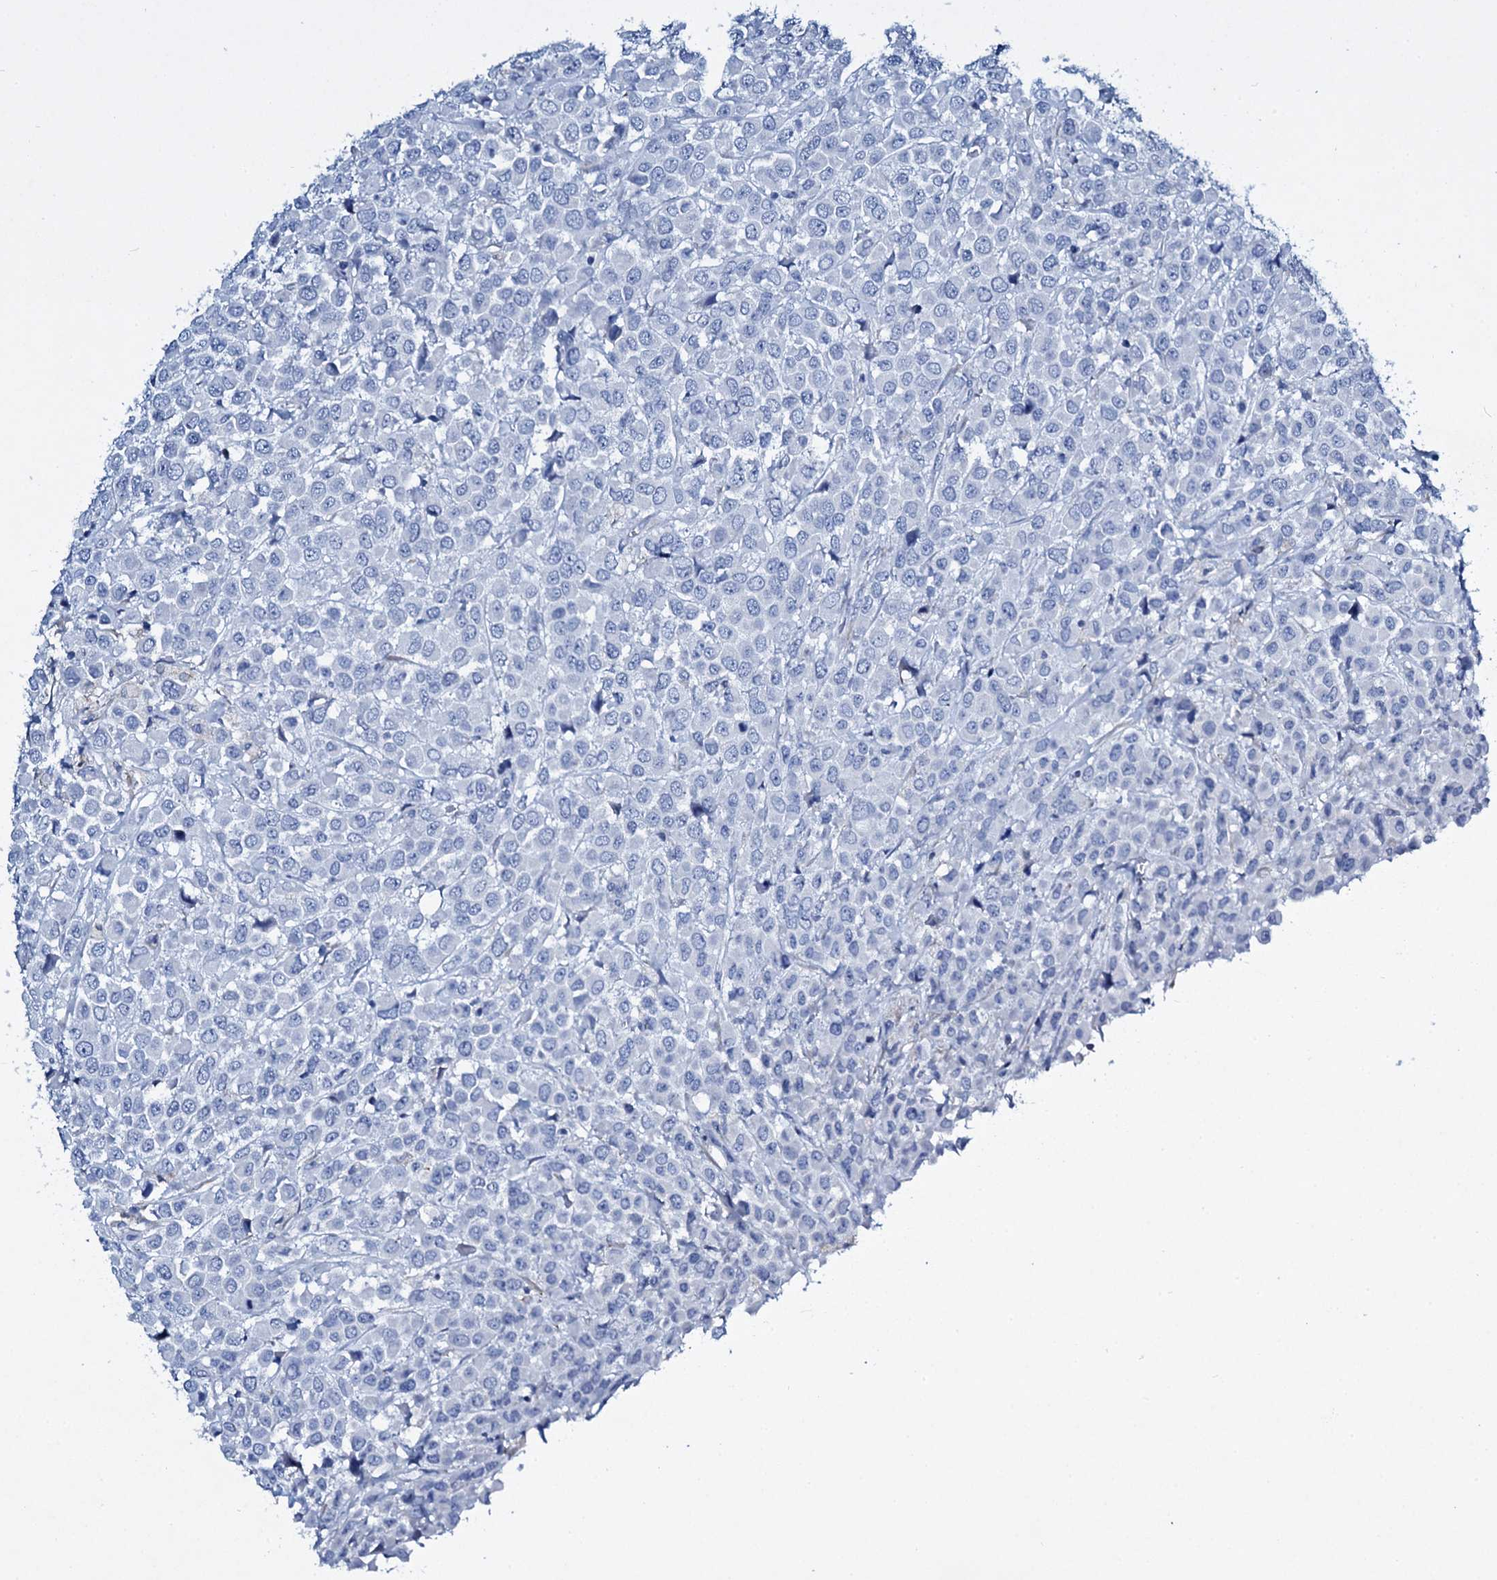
{"staining": {"intensity": "negative", "quantity": "none", "location": "none"}, "tissue": "breast cancer", "cell_type": "Tumor cells", "image_type": "cancer", "snomed": [{"axis": "morphology", "description": "Duct carcinoma"}, {"axis": "topography", "description": "Breast"}], "caption": "Immunohistochemistry image of human invasive ductal carcinoma (breast) stained for a protein (brown), which demonstrates no positivity in tumor cells. Nuclei are stained in blue.", "gene": "TPGS2", "patient": {"sex": "female", "age": 61}}